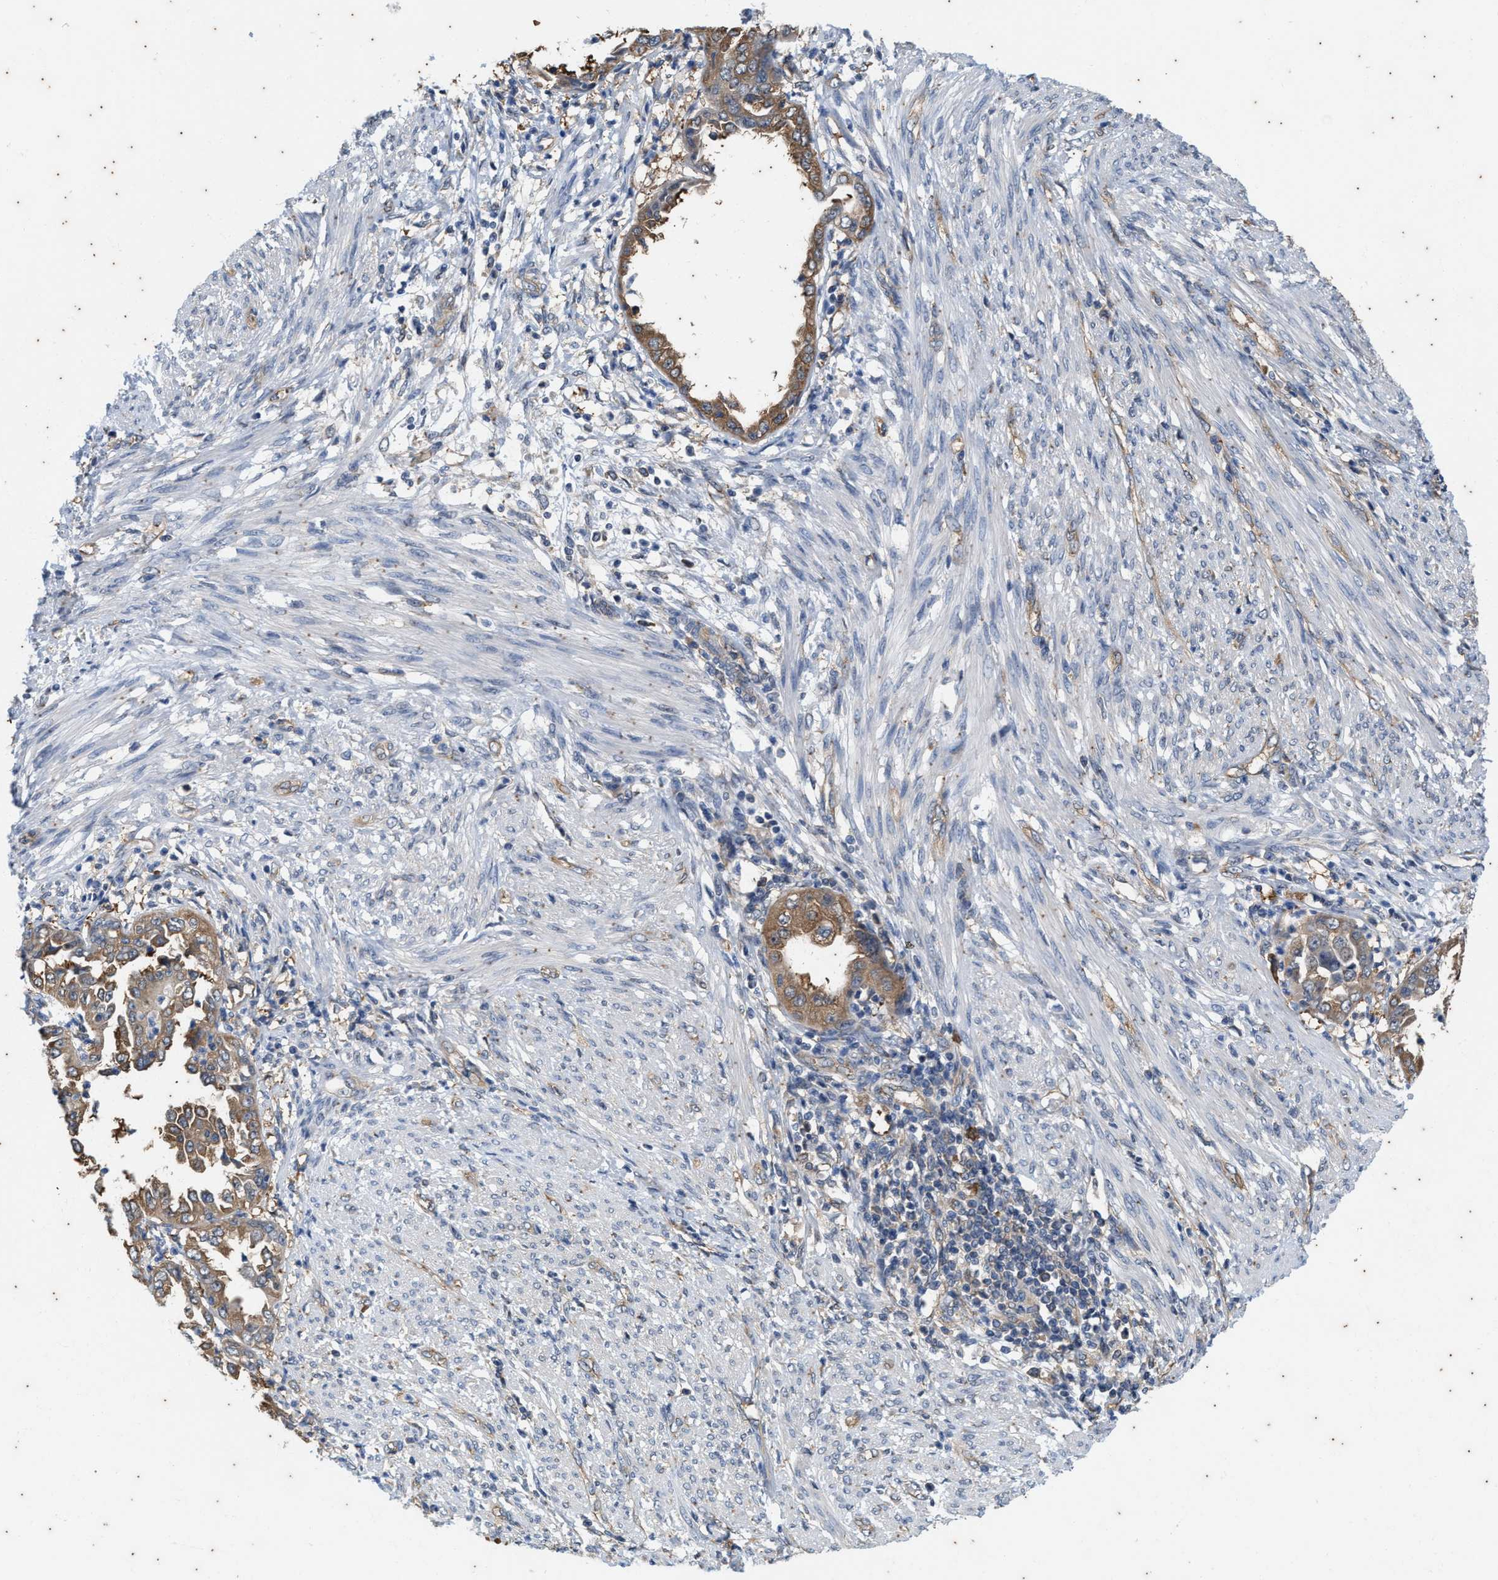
{"staining": {"intensity": "moderate", "quantity": ">75%", "location": "cytoplasmic/membranous"}, "tissue": "endometrial cancer", "cell_type": "Tumor cells", "image_type": "cancer", "snomed": [{"axis": "morphology", "description": "Adenocarcinoma, NOS"}, {"axis": "topography", "description": "Endometrium"}], "caption": "Tumor cells reveal medium levels of moderate cytoplasmic/membranous expression in approximately >75% of cells in endometrial cancer.", "gene": "COX19", "patient": {"sex": "female", "age": 85}}